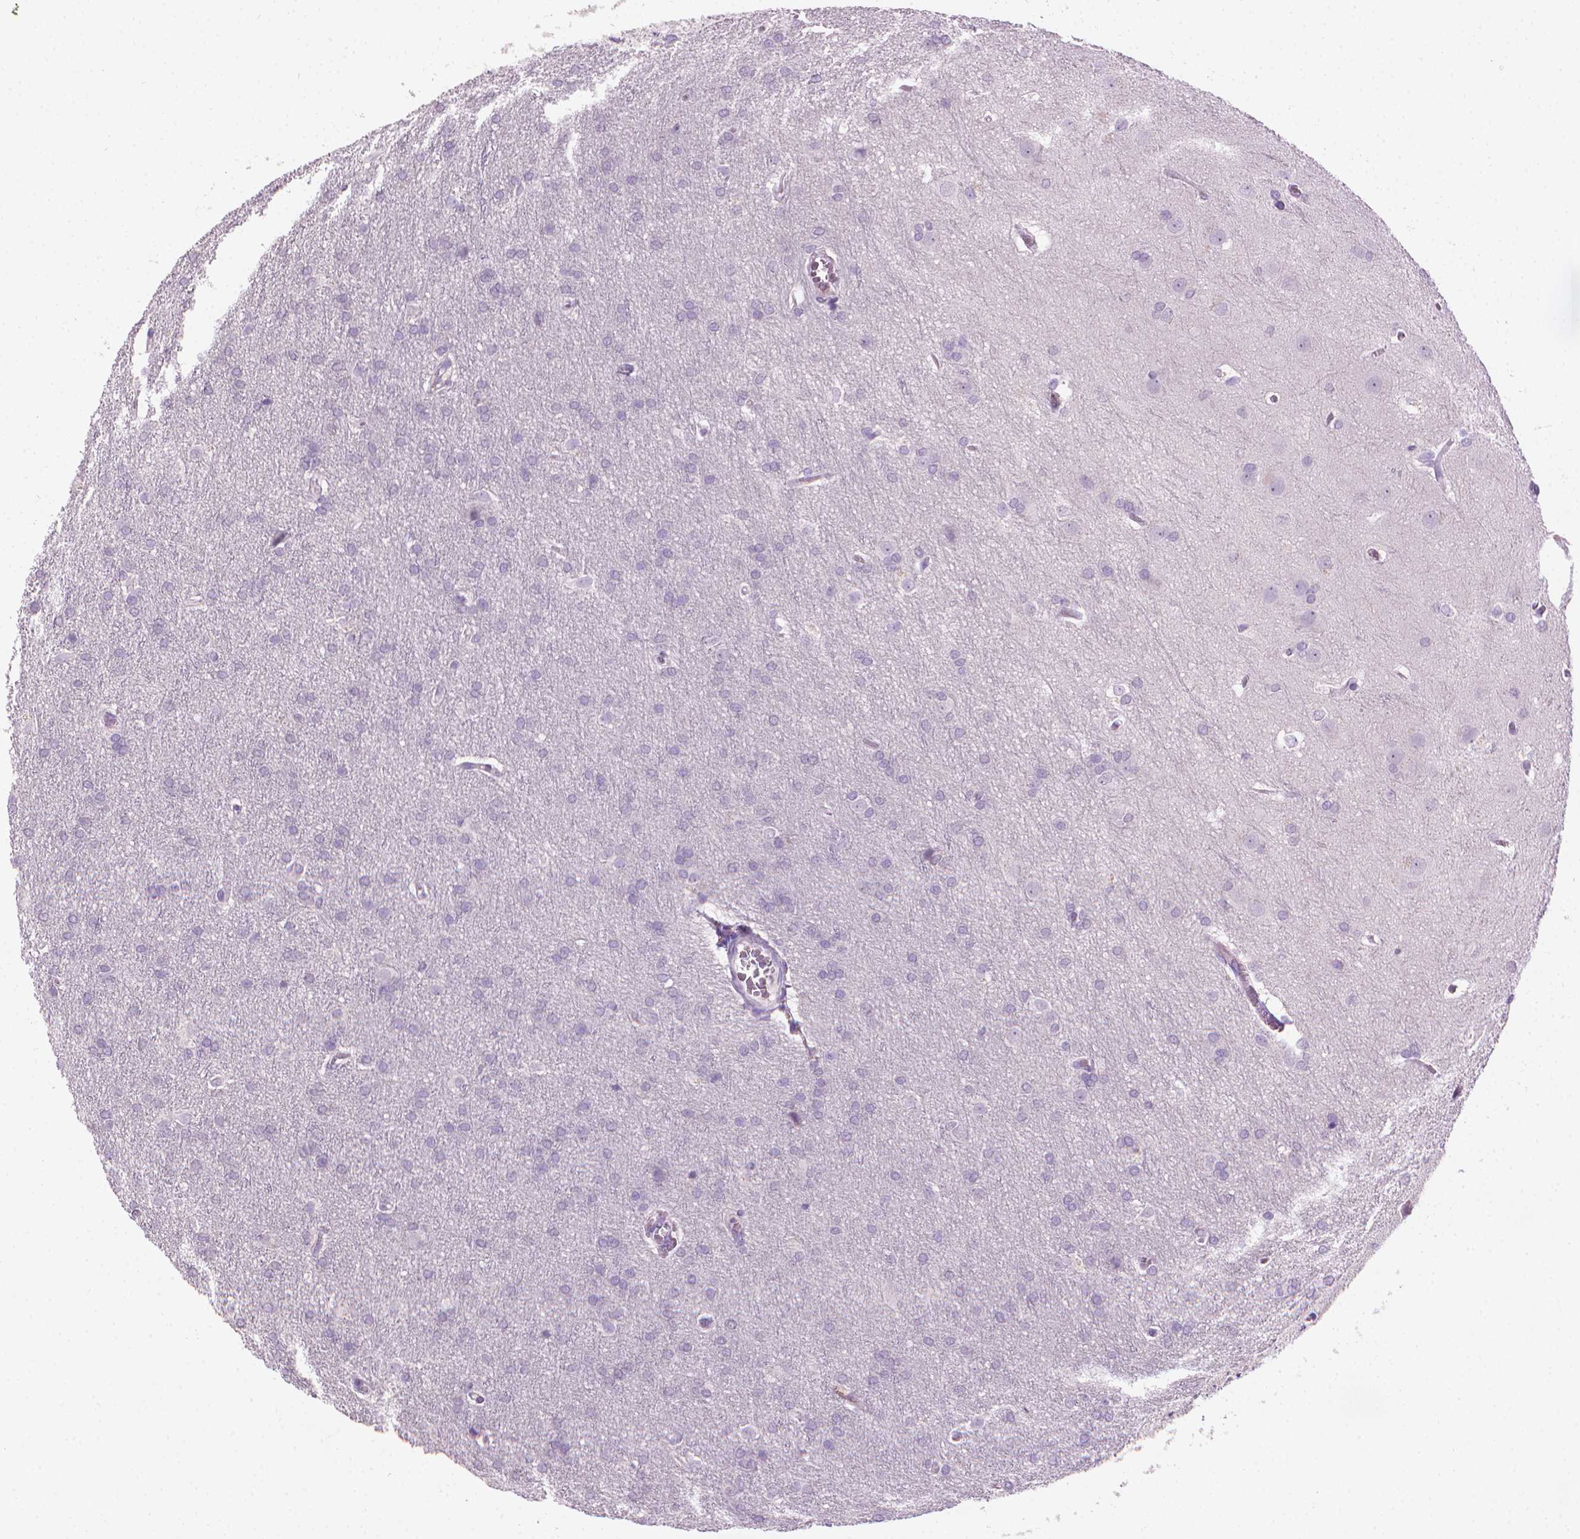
{"staining": {"intensity": "negative", "quantity": "none", "location": "none"}, "tissue": "glioma", "cell_type": "Tumor cells", "image_type": "cancer", "snomed": [{"axis": "morphology", "description": "Glioma, malignant, Low grade"}, {"axis": "topography", "description": "Brain"}], "caption": "Immunohistochemical staining of human malignant glioma (low-grade) reveals no significant staining in tumor cells.", "gene": "MLANA", "patient": {"sex": "female", "age": 32}}